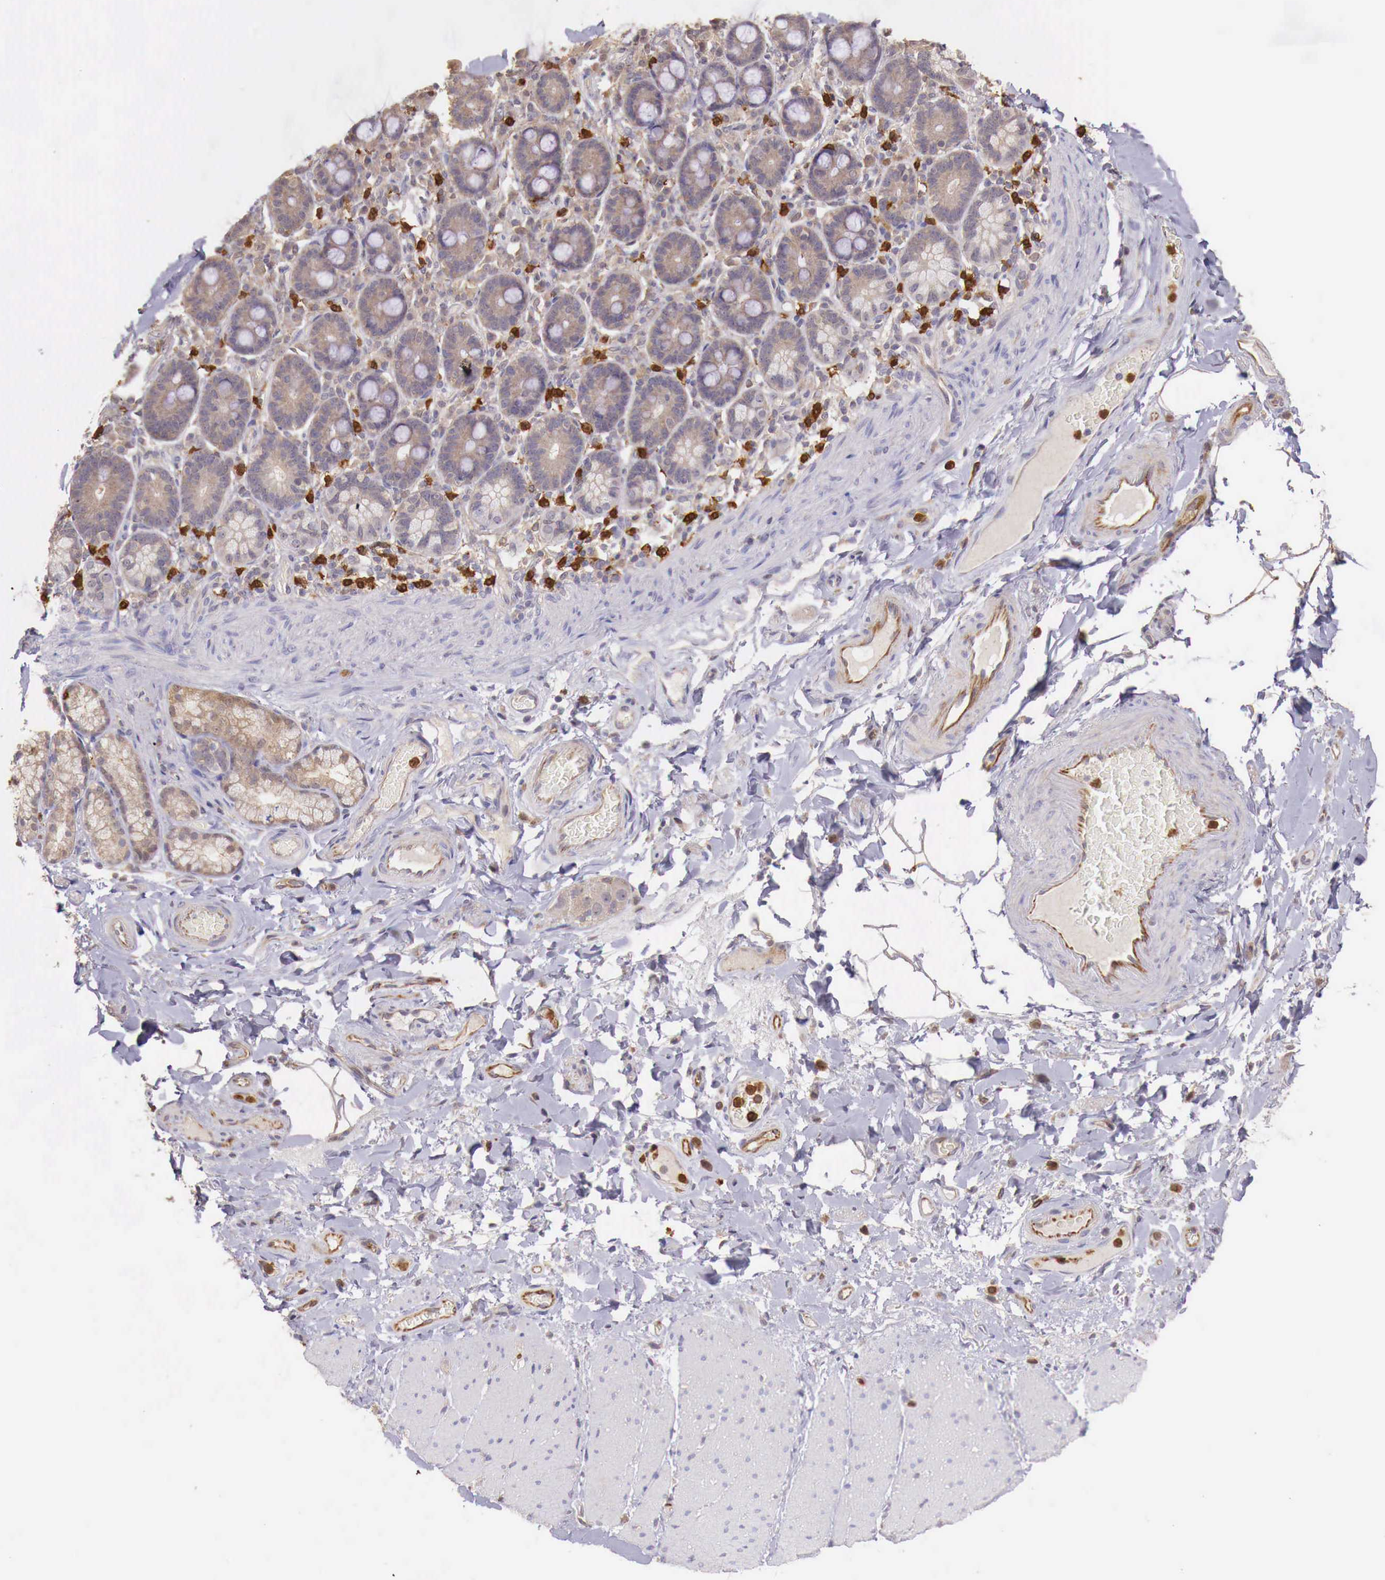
{"staining": {"intensity": "negative", "quantity": "none", "location": "none"}, "tissue": "adipose tissue", "cell_type": "Adipocytes", "image_type": "normal", "snomed": [{"axis": "morphology", "description": "Normal tissue, NOS"}, {"axis": "topography", "description": "Duodenum"}], "caption": "DAB (3,3'-diaminobenzidine) immunohistochemical staining of normal adipose tissue demonstrates no significant positivity in adipocytes. (DAB (3,3'-diaminobenzidine) immunohistochemistry with hematoxylin counter stain).", "gene": "GAB2", "patient": {"sex": "male", "age": 63}}